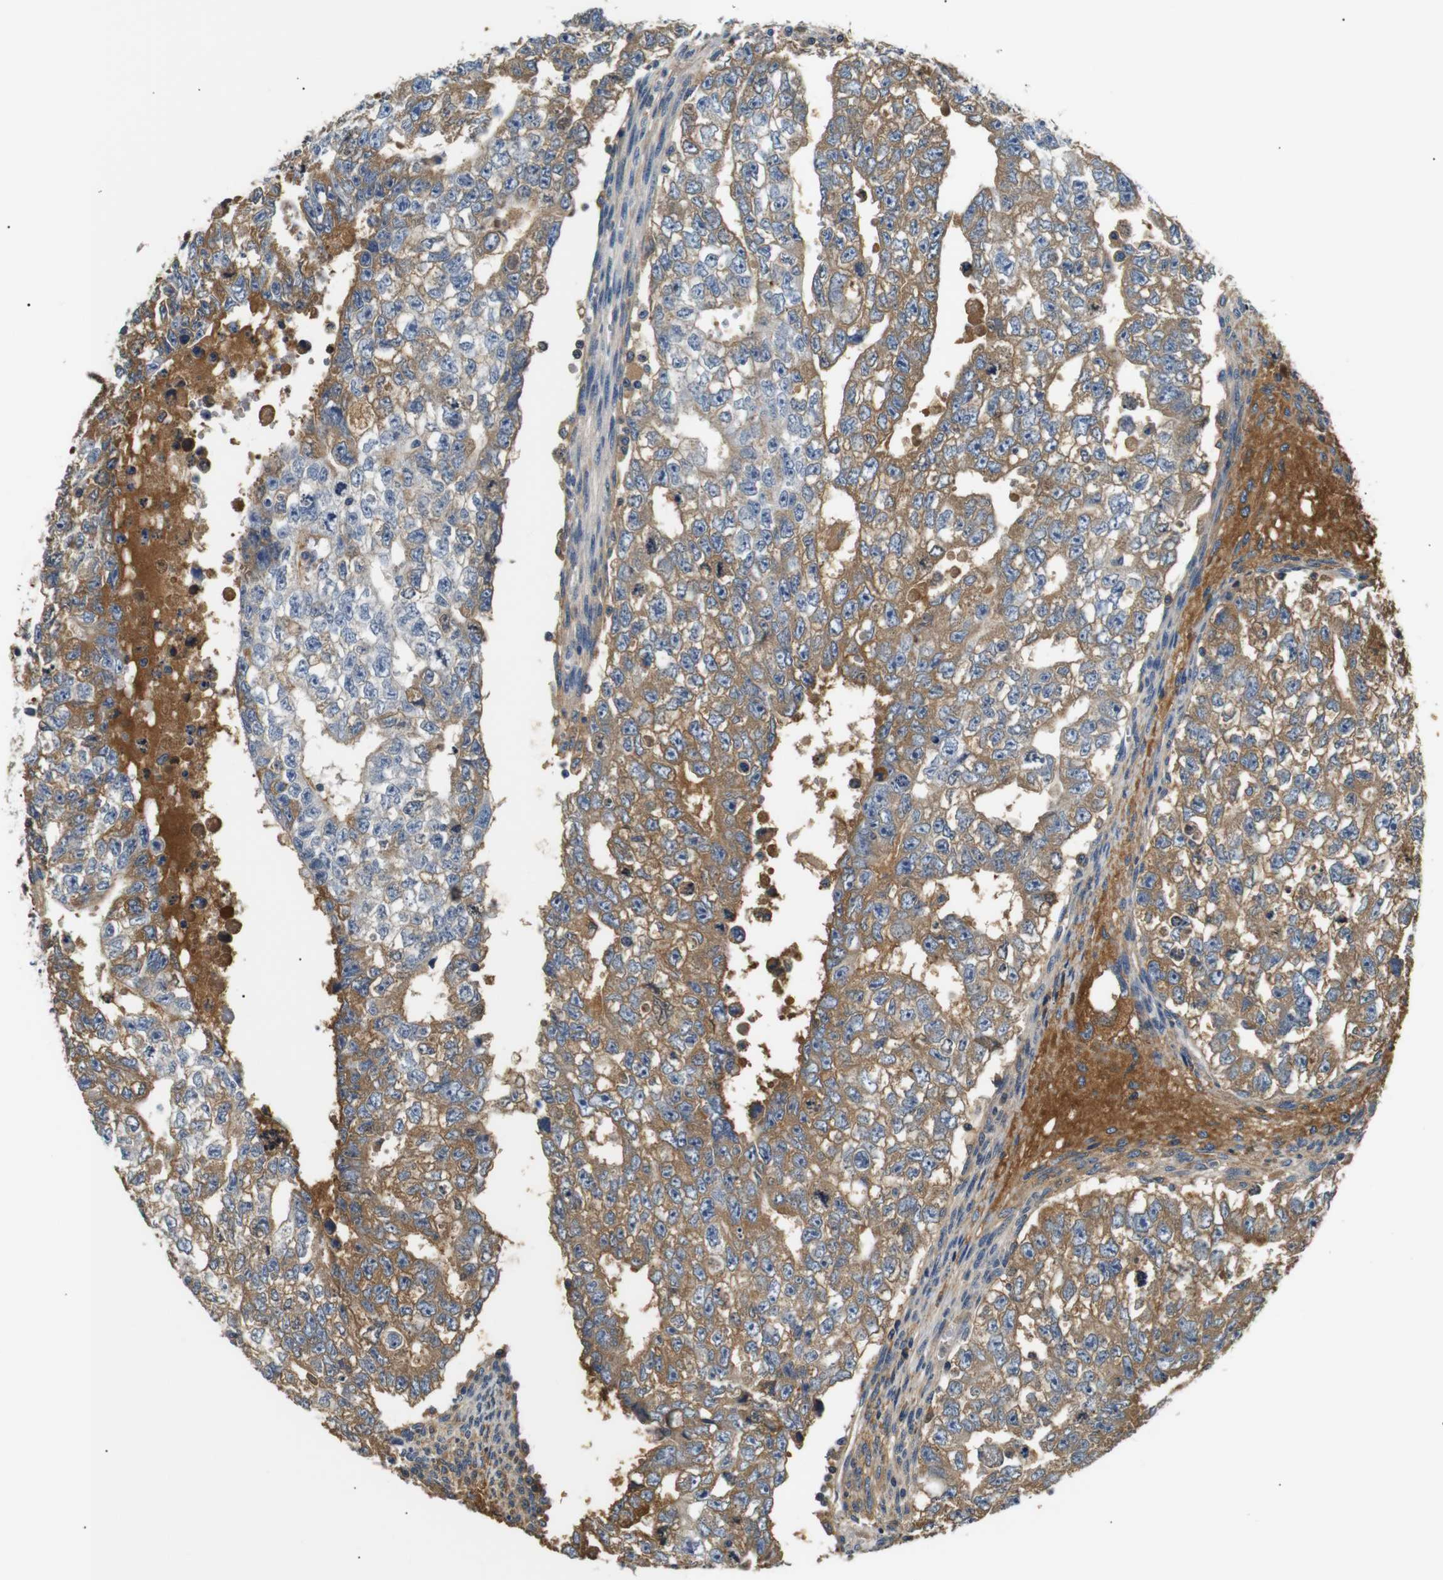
{"staining": {"intensity": "moderate", "quantity": "25%-75%", "location": "cytoplasmic/membranous"}, "tissue": "testis cancer", "cell_type": "Tumor cells", "image_type": "cancer", "snomed": [{"axis": "morphology", "description": "Seminoma, NOS"}, {"axis": "morphology", "description": "Carcinoma, Embryonal, NOS"}, {"axis": "topography", "description": "Testis"}], "caption": "The image displays immunohistochemical staining of testis seminoma. There is moderate cytoplasmic/membranous positivity is present in approximately 25%-75% of tumor cells.", "gene": "LHCGR", "patient": {"sex": "male", "age": 38}}